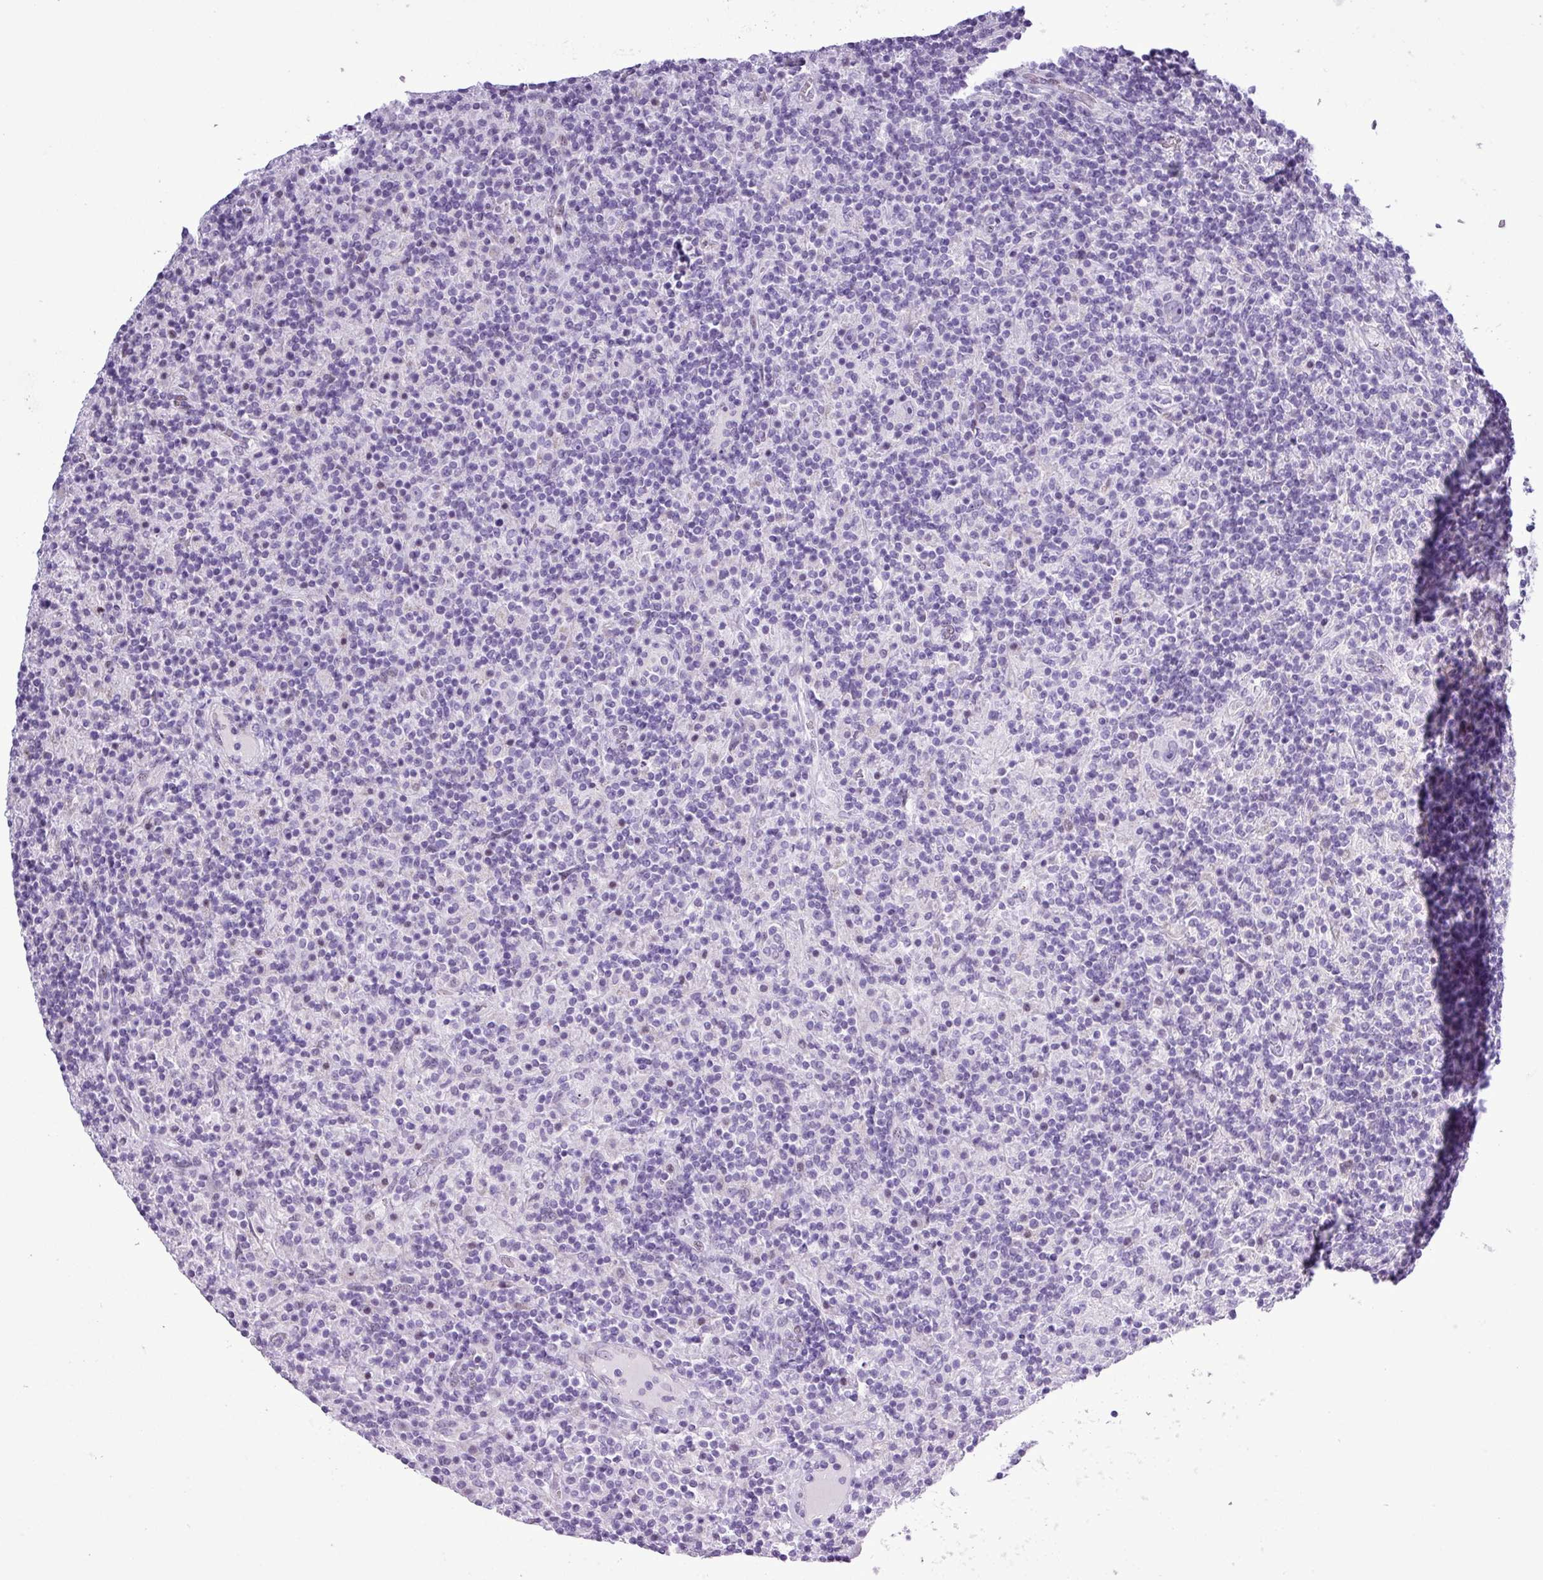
{"staining": {"intensity": "negative", "quantity": "none", "location": "none"}, "tissue": "lymphoma", "cell_type": "Tumor cells", "image_type": "cancer", "snomed": [{"axis": "morphology", "description": "Hodgkin's disease, NOS"}, {"axis": "topography", "description": "Lymph node"}], "caption": "There is no significant positivity in tumor cells of lymphoma.", "gene": "ALDH3A1", "patient": {"sex": "male", "age": 70}}